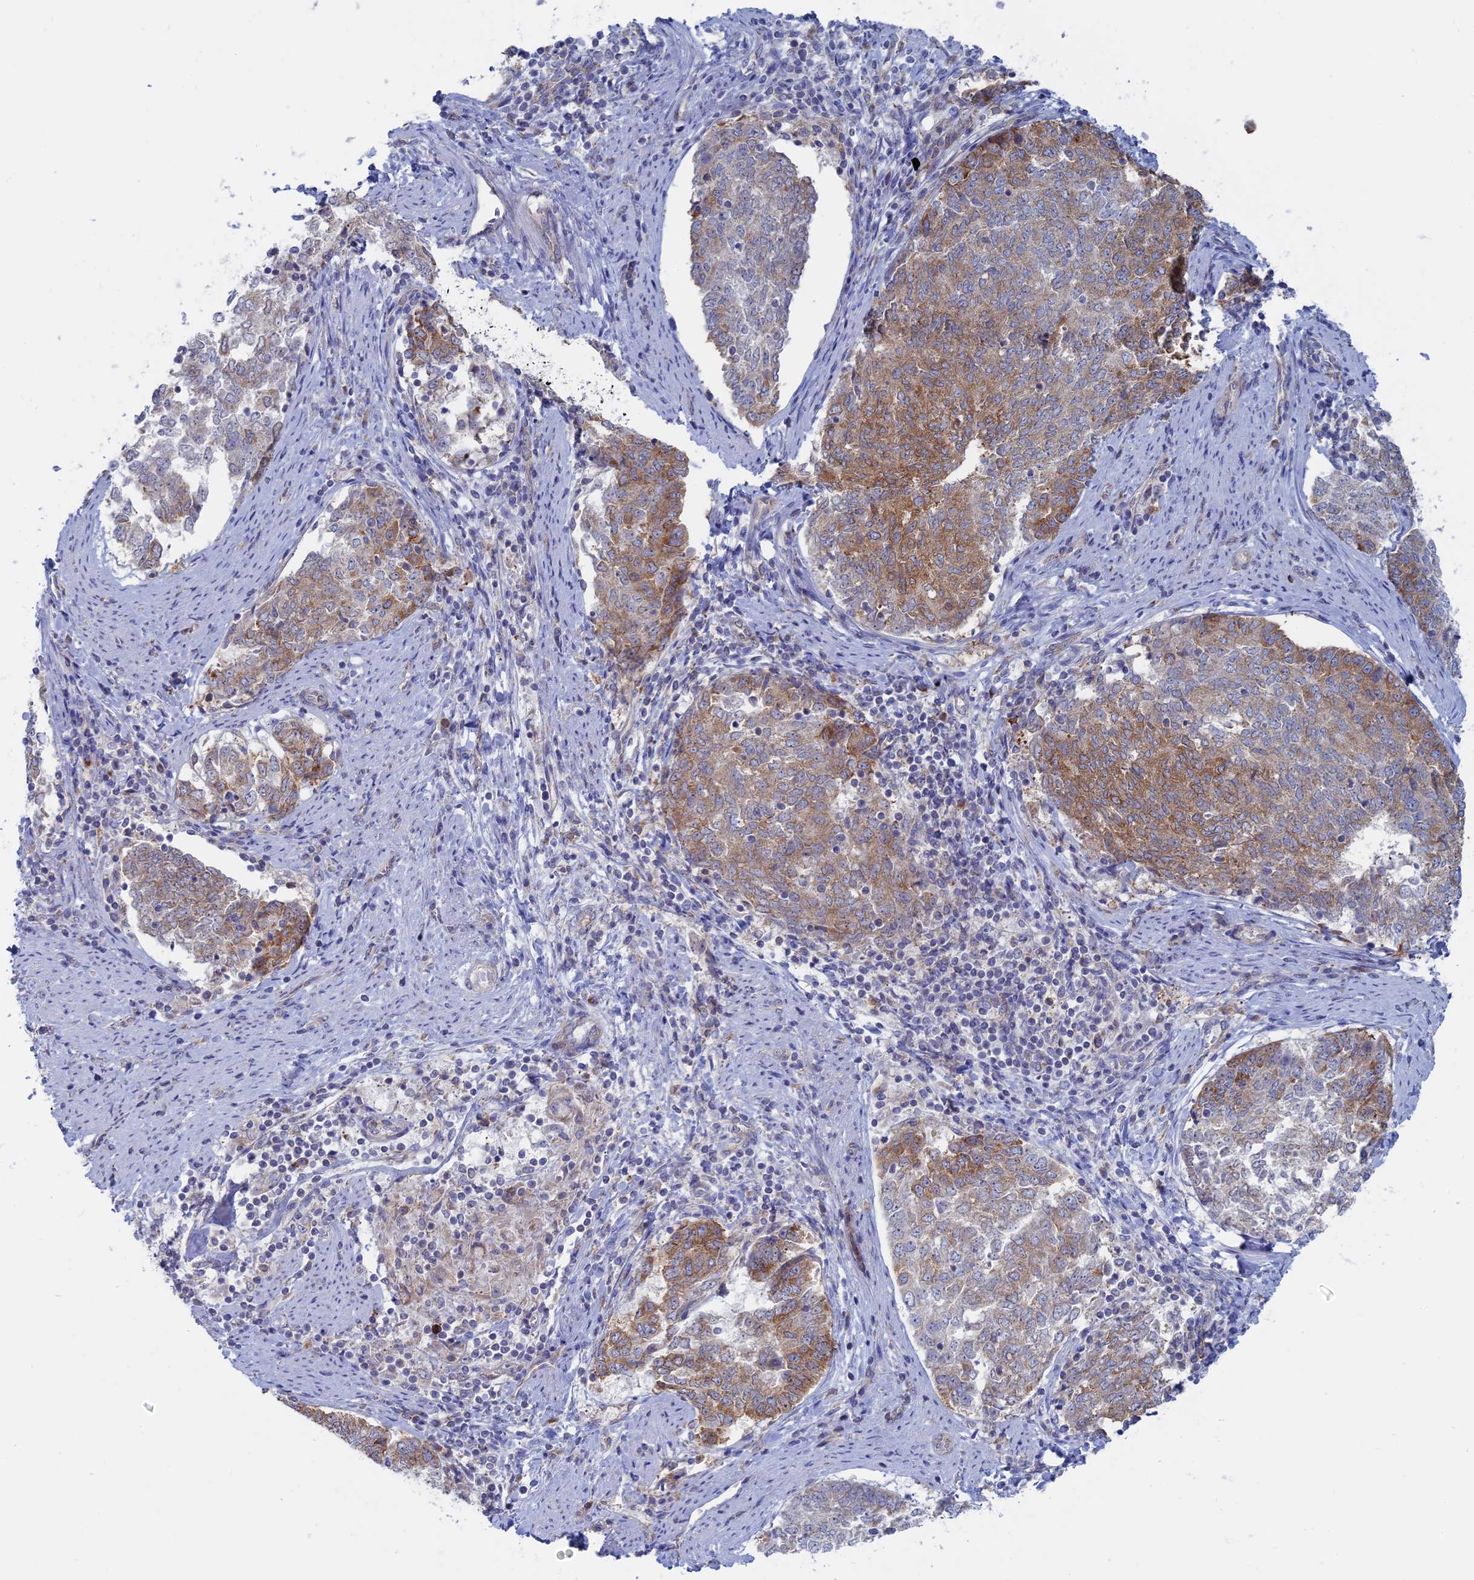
{"staining": {"intensity": "moderate", "quantity": ">75%", "location": "cytoplasmic/membranous"}, "tissue": "endometrial cancer", "cell_type": "Tumor cells", "image_type": "cancer", "snomed": [{"axis": "morphology", "description": "Adenocarcinoma, NOS"}, {"axis": "topography", "description": "Endometrium"}], "caption": "The histopathology image shows a brown stain indicating the presence of a protein in the cytoplasmic/membranous of tumor cells in endometrial adenocarcinoma. The staining was performed using DAB to visualize the protein expression in brown, while the nuclei were stained in blue with hematoxylin (Magnification: 20x).", "gene": "TBC1D30", "patient": {"sex": "female", "age": 80}}